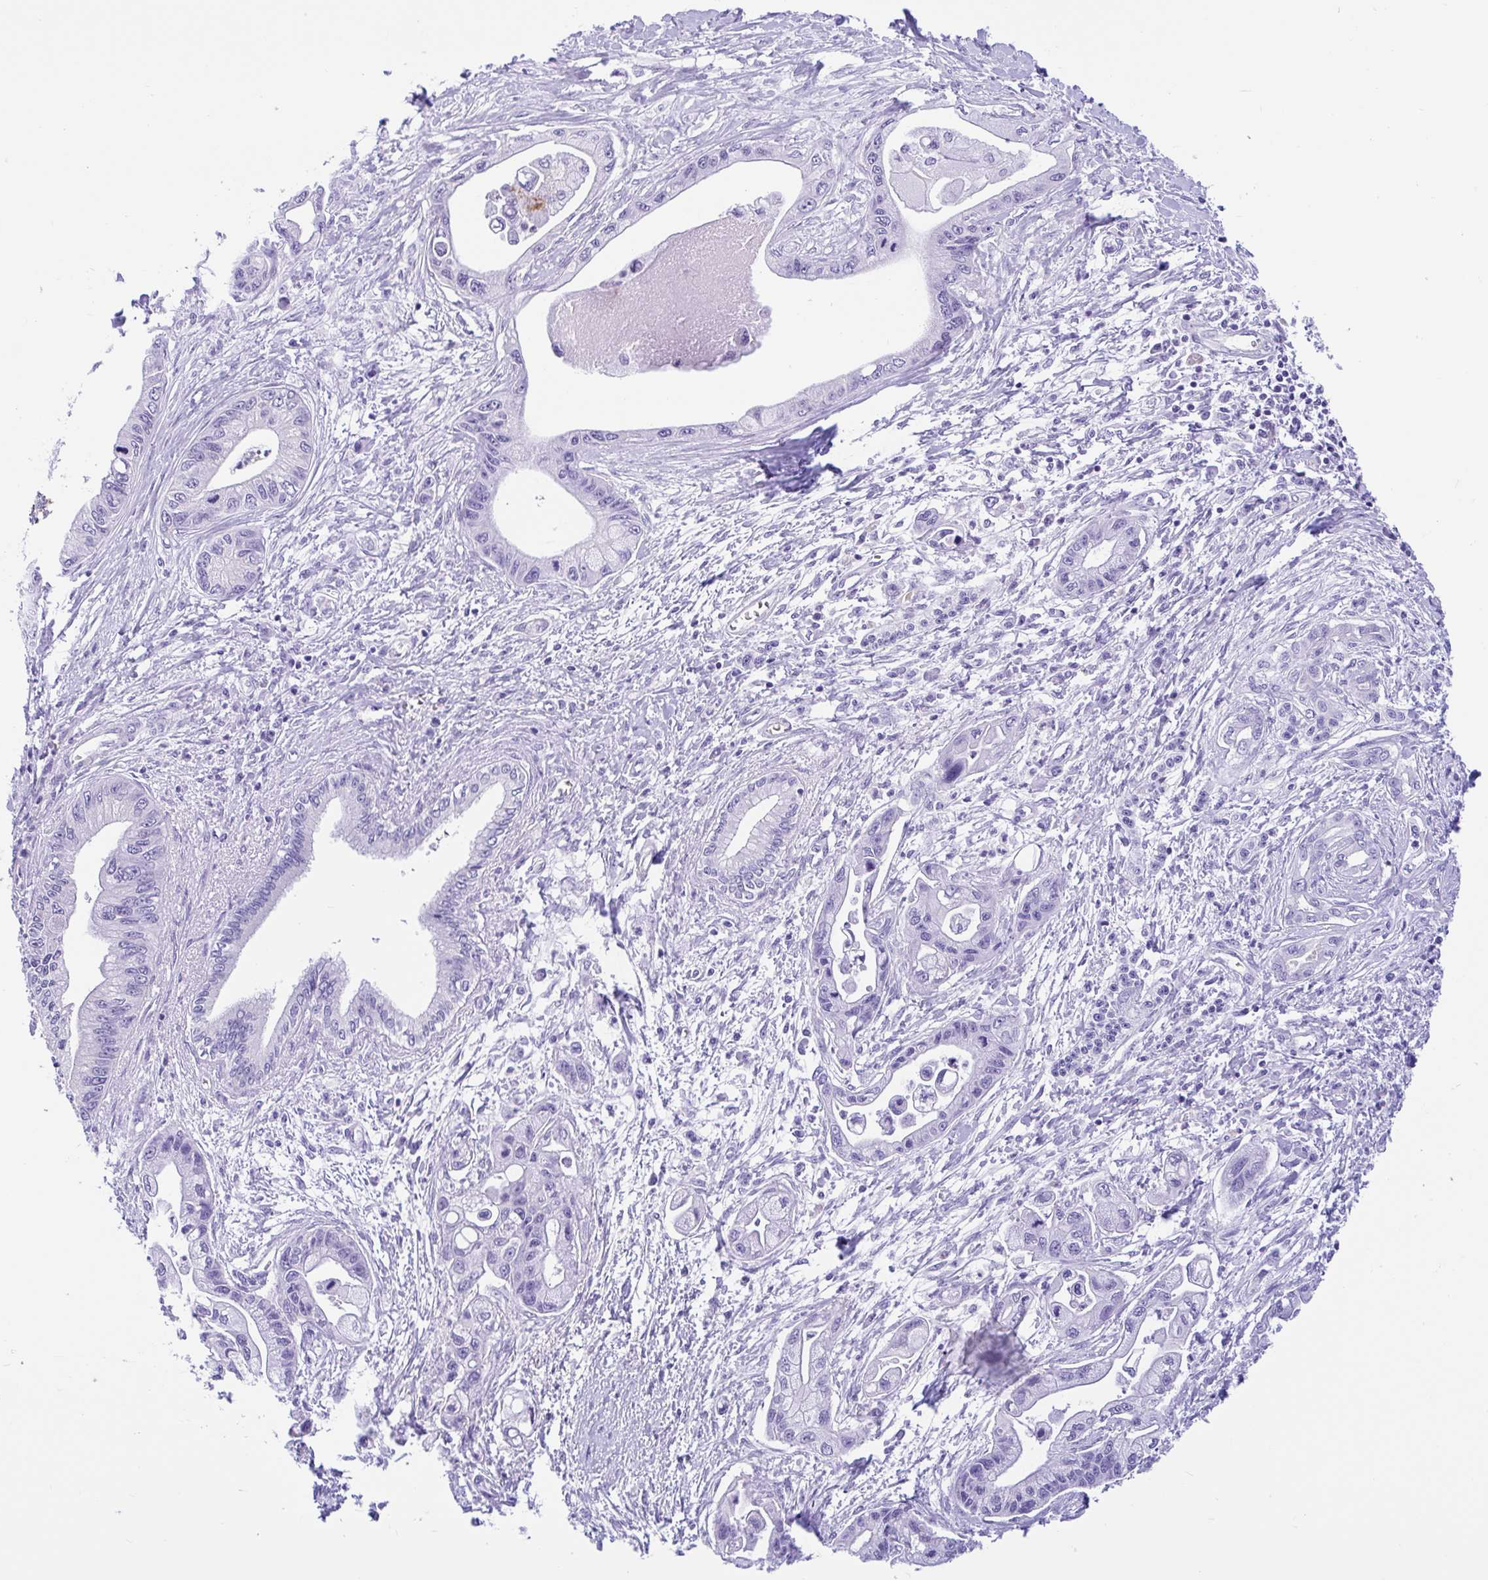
{"staining": {"intensity": "negative", "quantity": "none", "location": "none"}, "tissue": "pancreatic cancer", "cell_type": "Tumor cells", "image_type": "cancer", "snomed": [{"axis": "morphology", "description": "Adenocarcinoma, NOS"}, {"axis": "topography", "description": "Pancreas"}], "caption": "The image reveals no significant positivity in tumor cells of pancreatic cancer.", "gene": "TMEM79", "patient": {"sex": "male", "age": 61}}